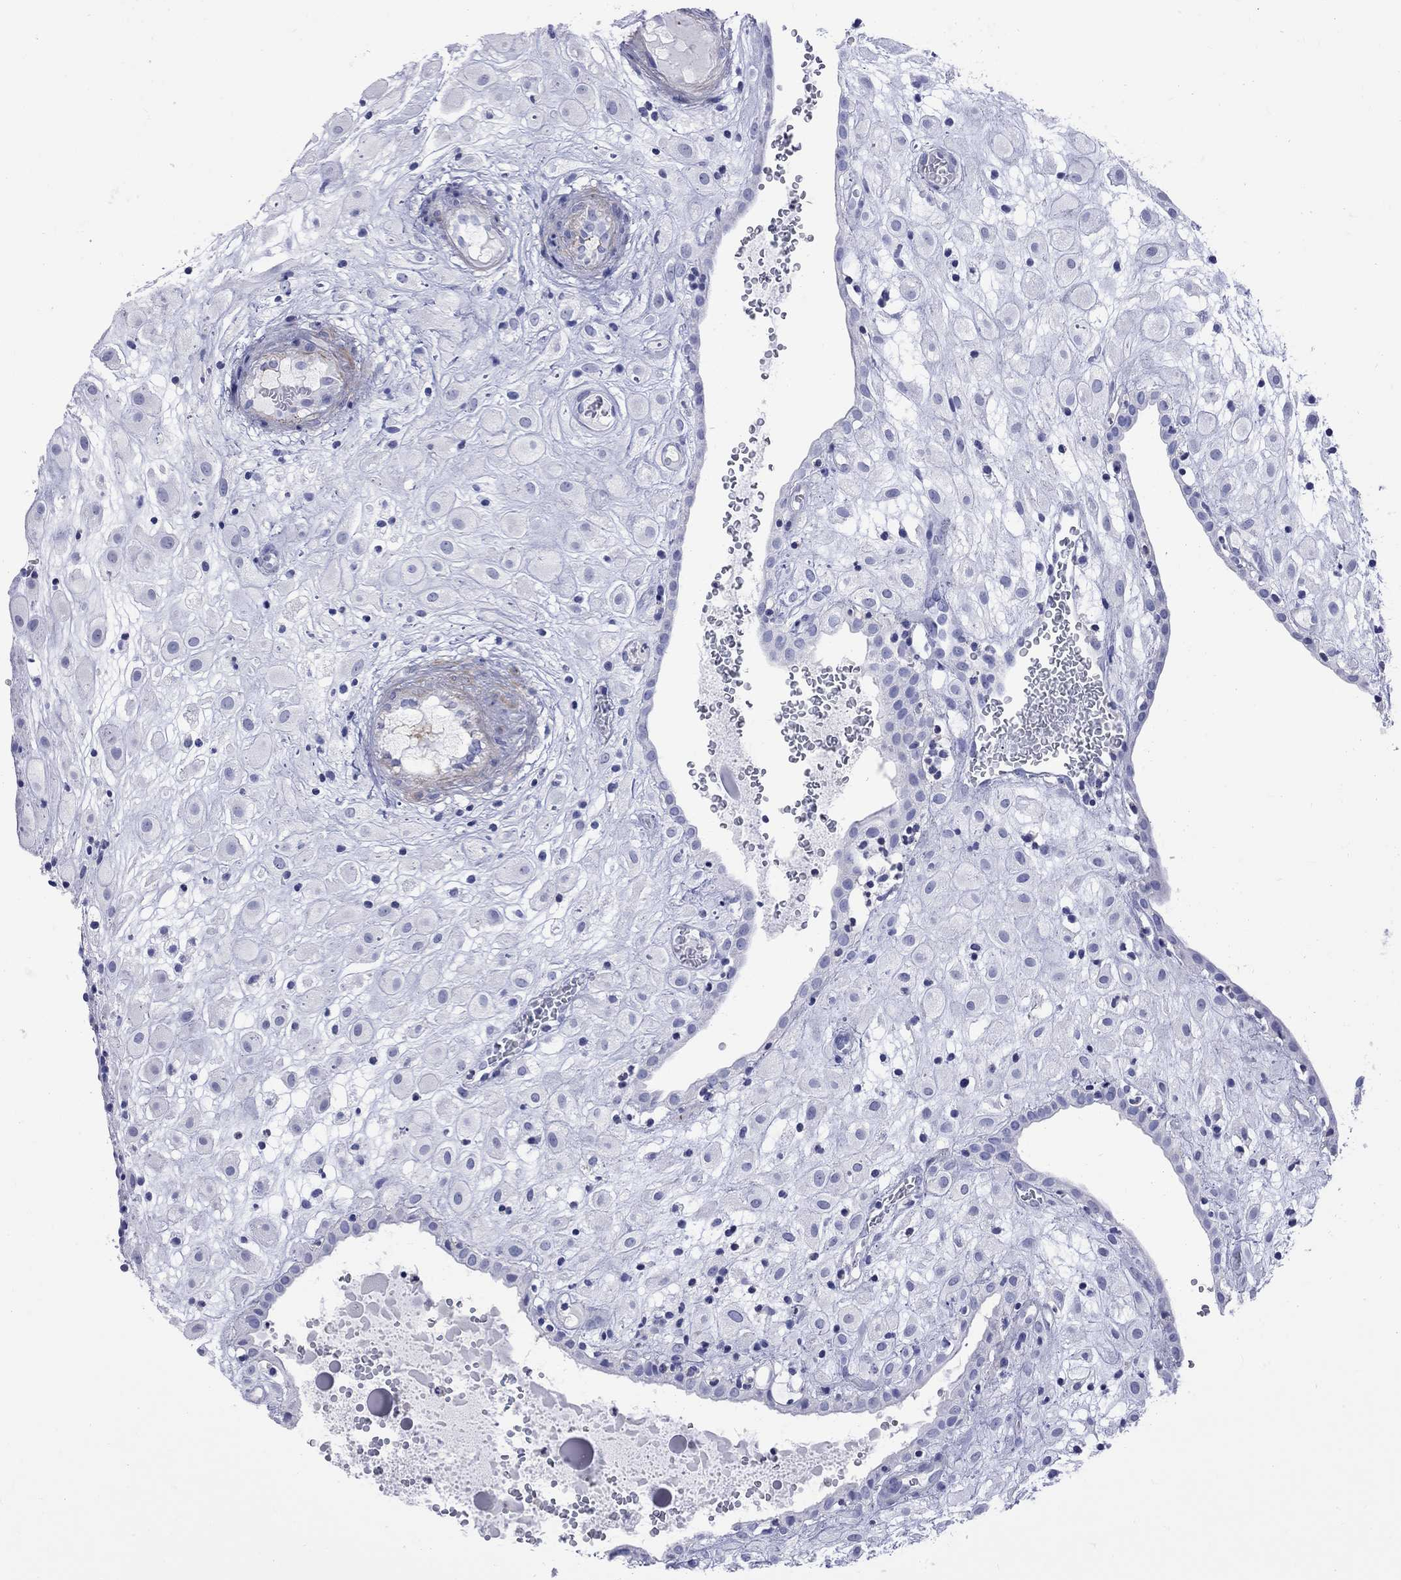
{"staining": {"intensity": "negative", "quantity": "none", "location": "none"}, "tissue": "placenta", "cell_type": "Decidual cells", "image_type": "normal", "snomed": [{"axis": "morphology", "description": "Normal tissue, NOS"}, {"axis": "topography", "description": "Placenta"}], "caption": "A high-resolution image shows immunohistochemistry (IHC) staining of unremarkable placenta, which reveals no significant positivity in decidual cells.", "gene": "S100A3", "patient": {"sex": "female", "age": 24}}